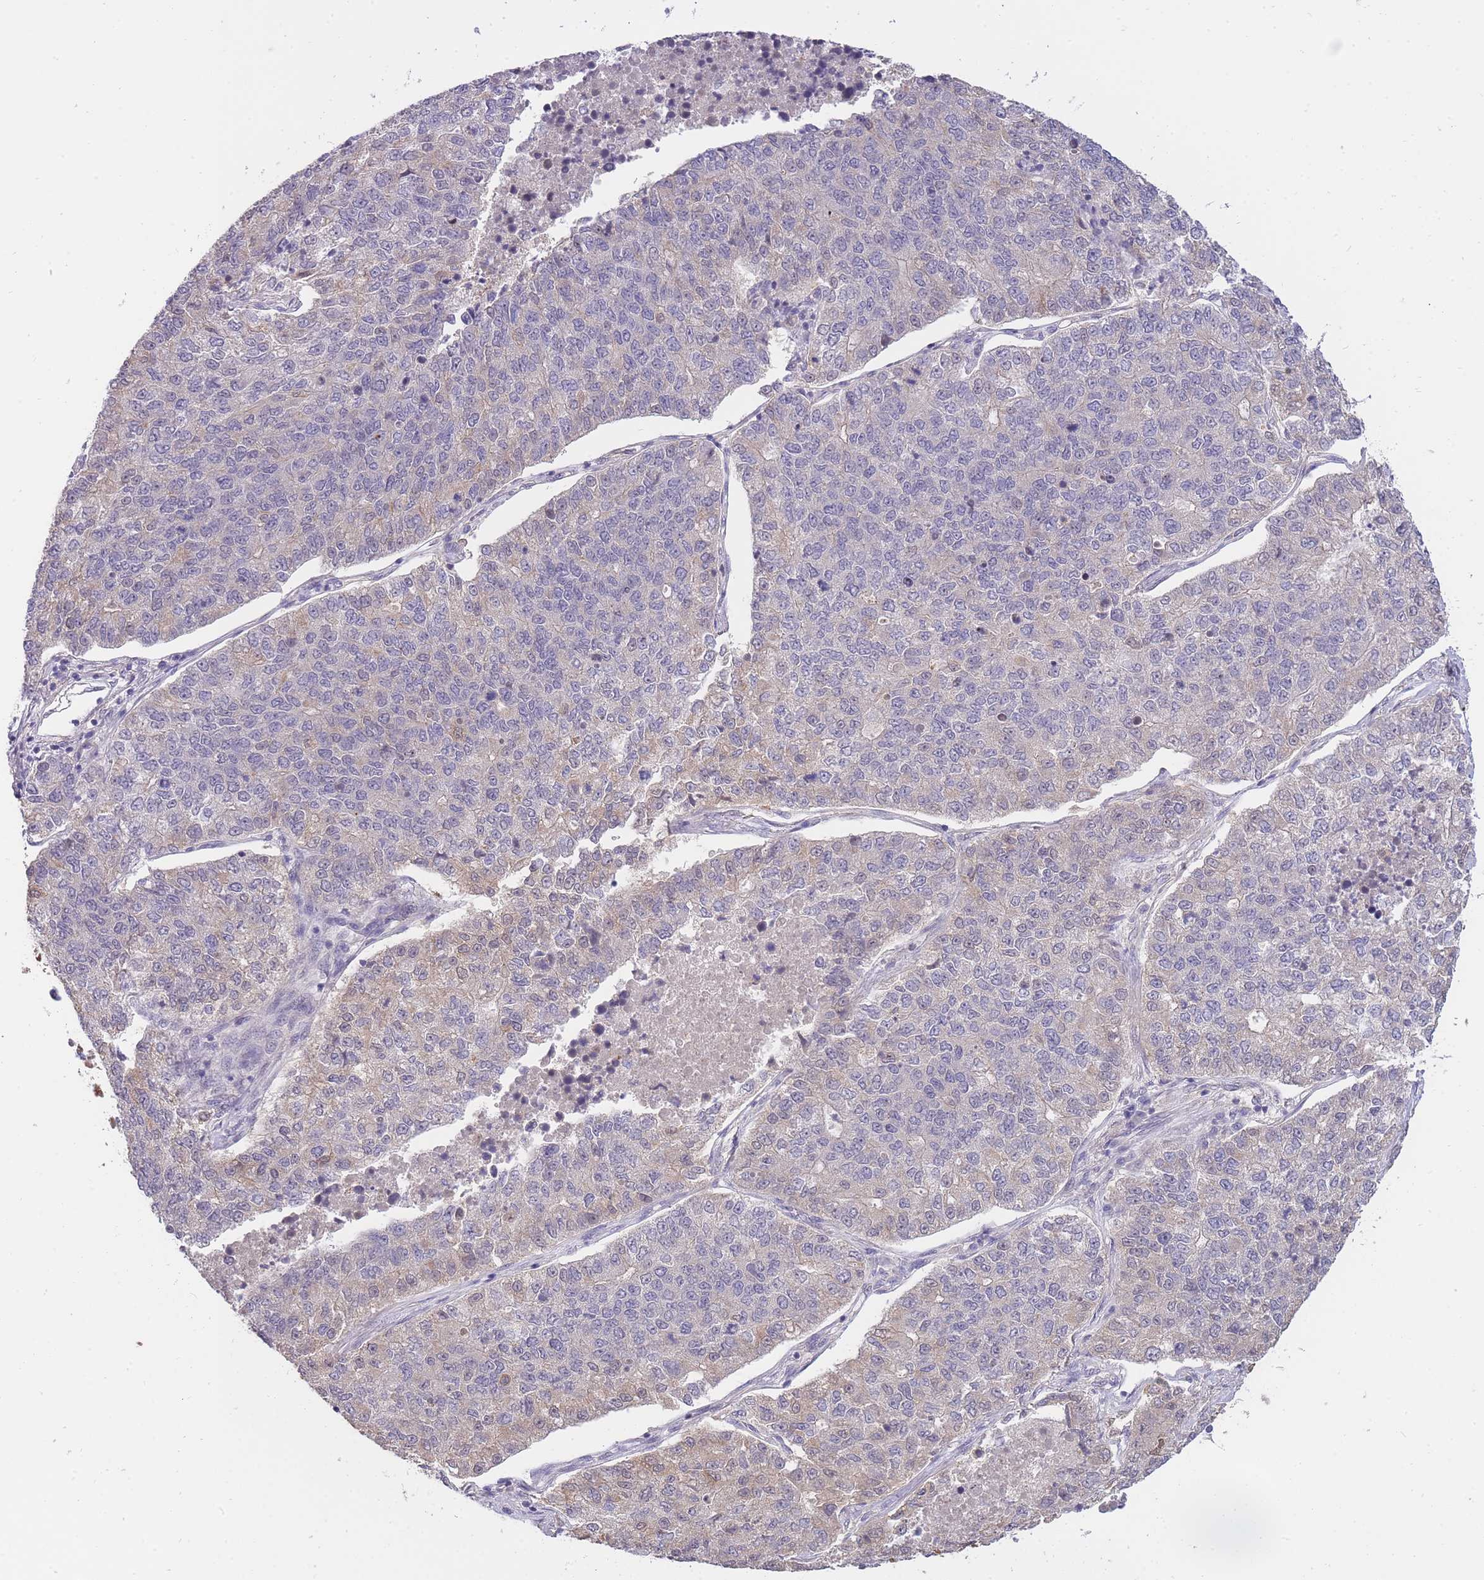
{"staining": {"intensity": "negative", "quantity": "none", "location": "none"}, "tissue": "lung cancer", "cell_type": "Tumor cells", "image_type": "cancer", "snomed": [{"axis": "morphology", "description": "Adenocarcinoma, NOS"}, {"axis": "topography", "description": "Lung"}], "caption": "An immunohistochemistry micrograph of lung adenocarcinoma is shown. There is no staining in tumor cells of lung adenocarcinoma. (DAB (3,3'-diaminobenzidine) immunohistochemistry (IHC), high magnification).", "gene": "SMC6", "patient": {"sex": "male", "age": 49}}